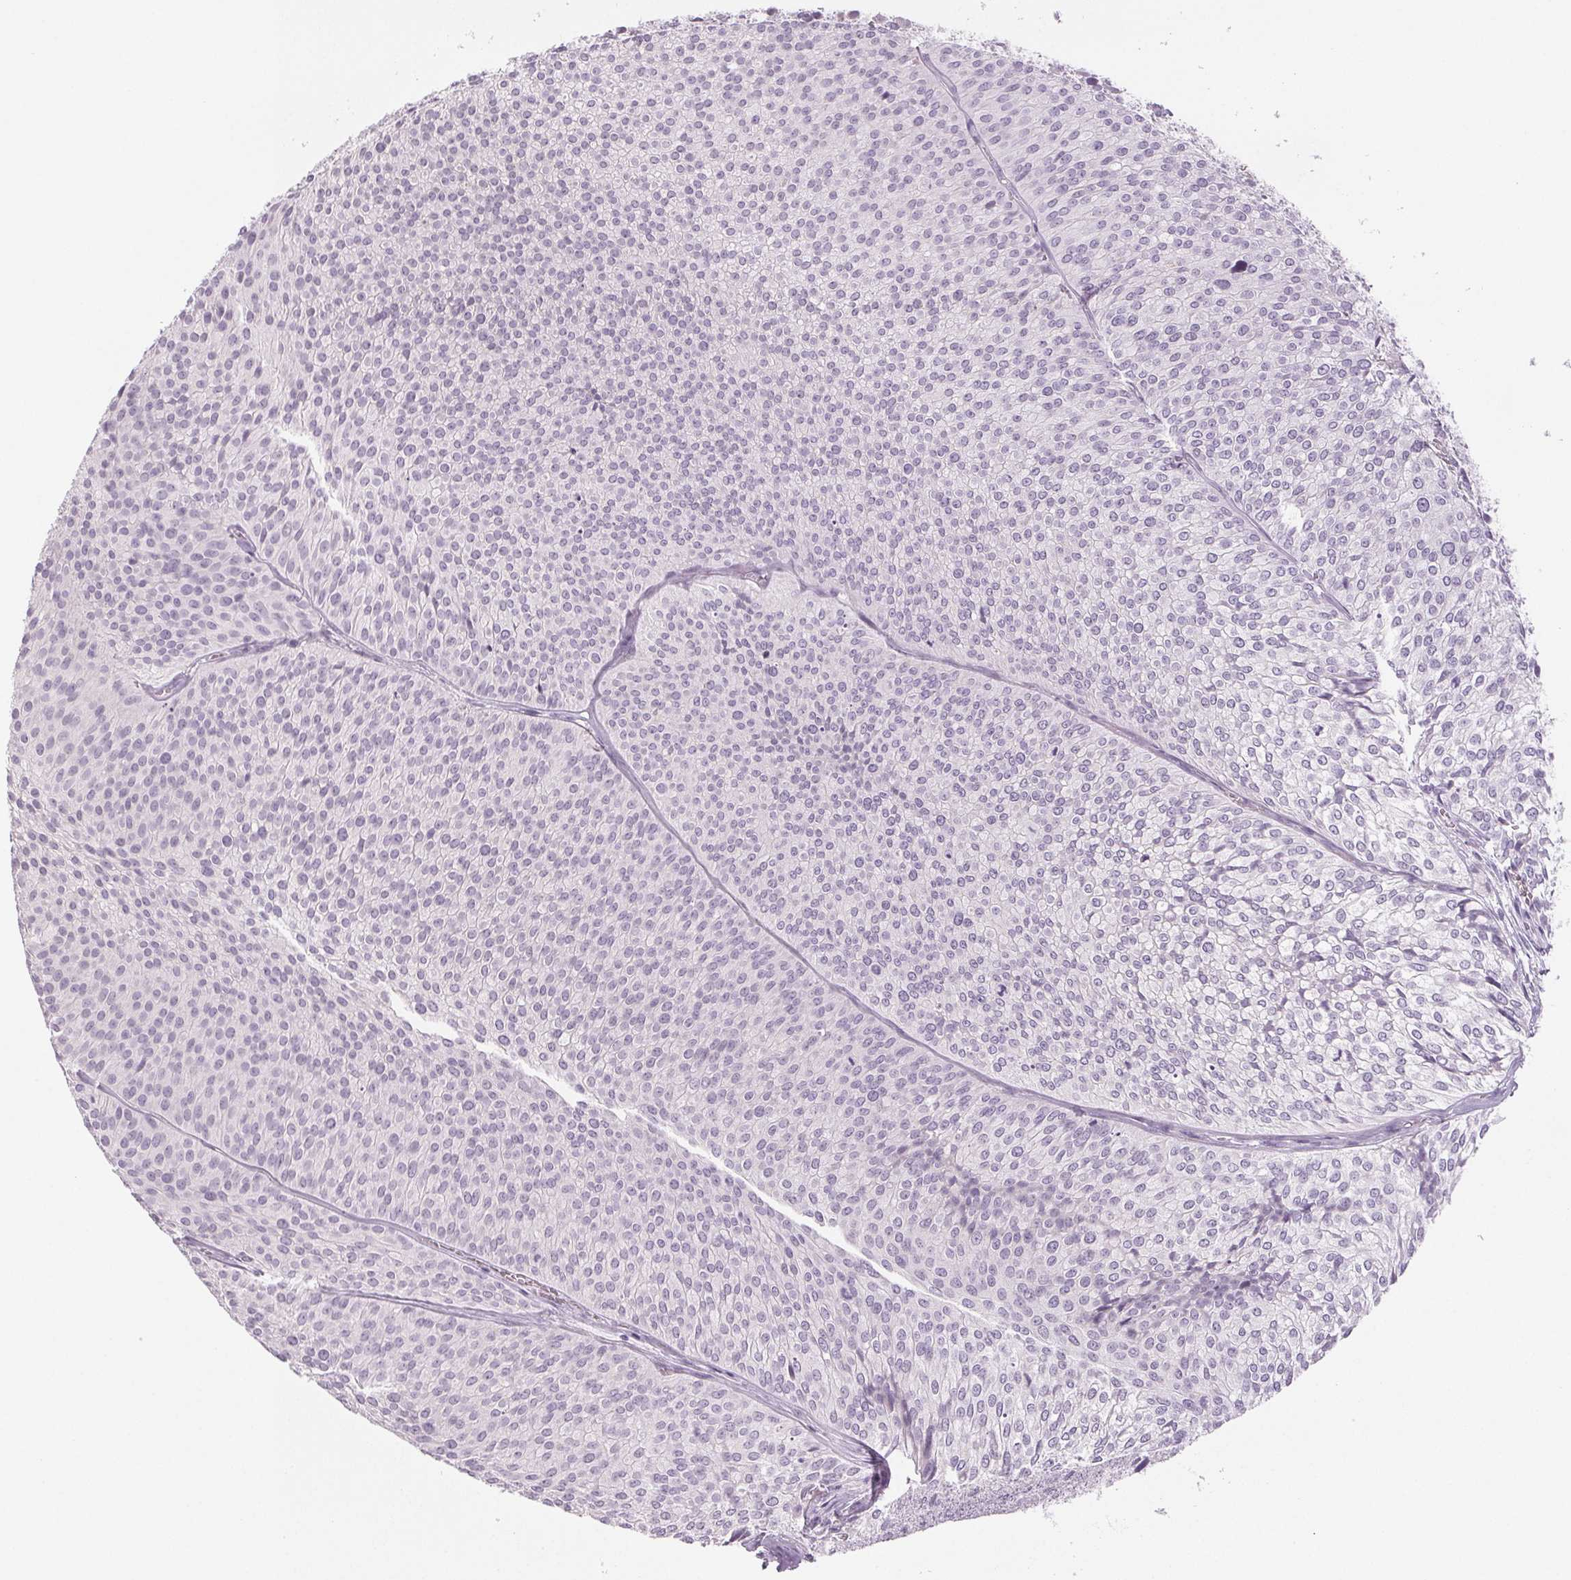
{"staining": {"intensity": "negative", "quantity": "none", "location": "none"}, "tissue": "urothelial cancer", "cell_type": "Tumor cells", "image_type": "cancer", "snomed": [{"axis": "morphology", "description": "Urothelial carcinoma, Low grade"}, {"axis": "topography", "description": "Urinary bladder"}], "caption": "Photomicrograph shows no protein expression in tumor cells of urothelial carcinoma (low-grade) tissue.", "gene": "EHHADH", "patient": {"sex": "male", "age": 91}}